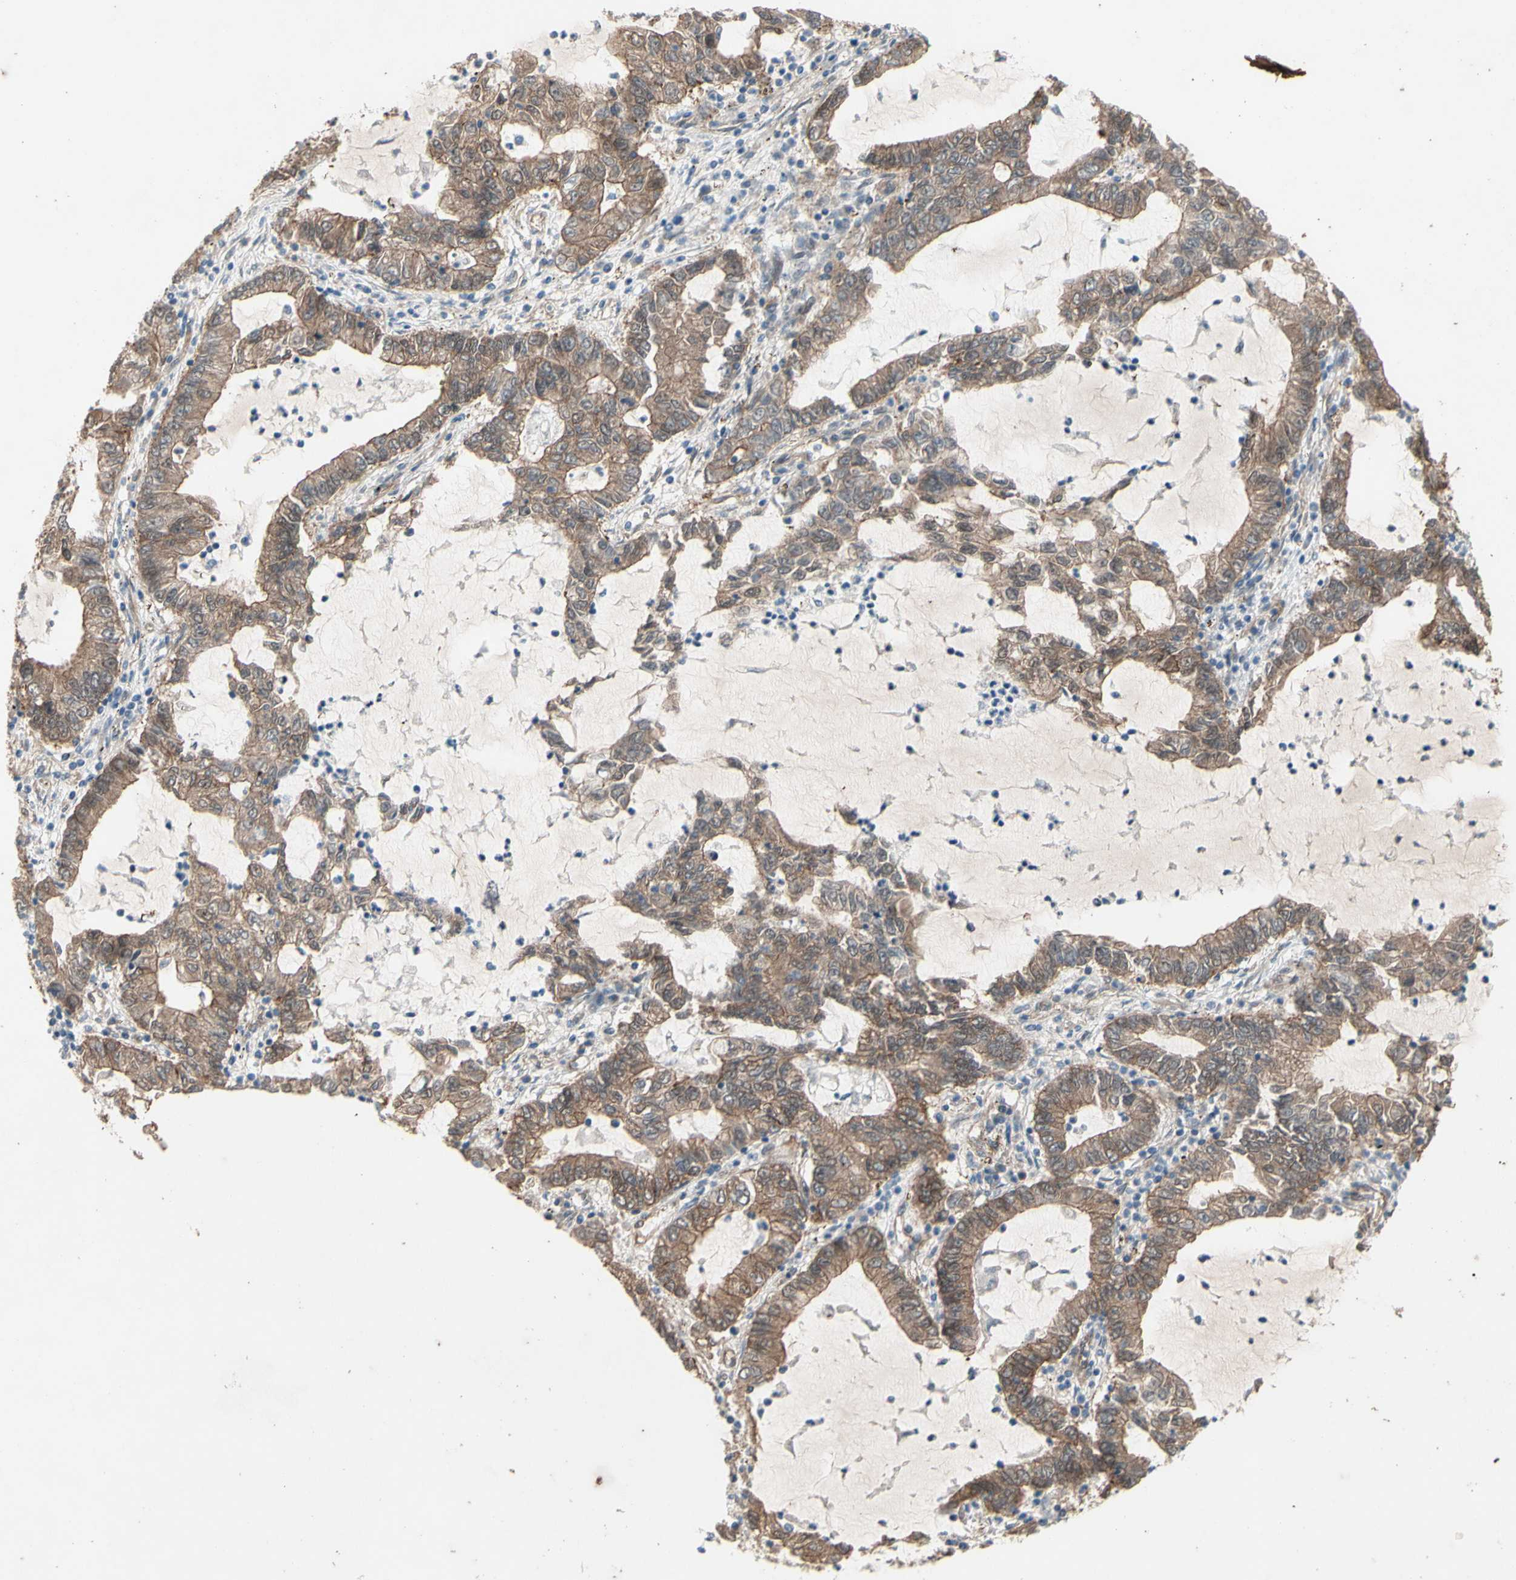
{"staining": {"intensity": "moderate", "quantity": ">75%", "location": "cytoplasmic/membranous"}, "tissue": "lung cancer", "cell_type": "Tumor cells", "image_type": "cancer", "snomed": [{"axis": "morphology", "description": "Adenocarcinoma, NOS"}, {"axis": "topography", "description": "Lung"}], "caption": "Immunohistochemistry (IHC) of human lung cancer shows medium levels of moderate cytoplasmic/membranous staining in about >75% of tumor cells.", "gene": "CTTNBP2", "patient": {"sex": "female", "age": 51}}